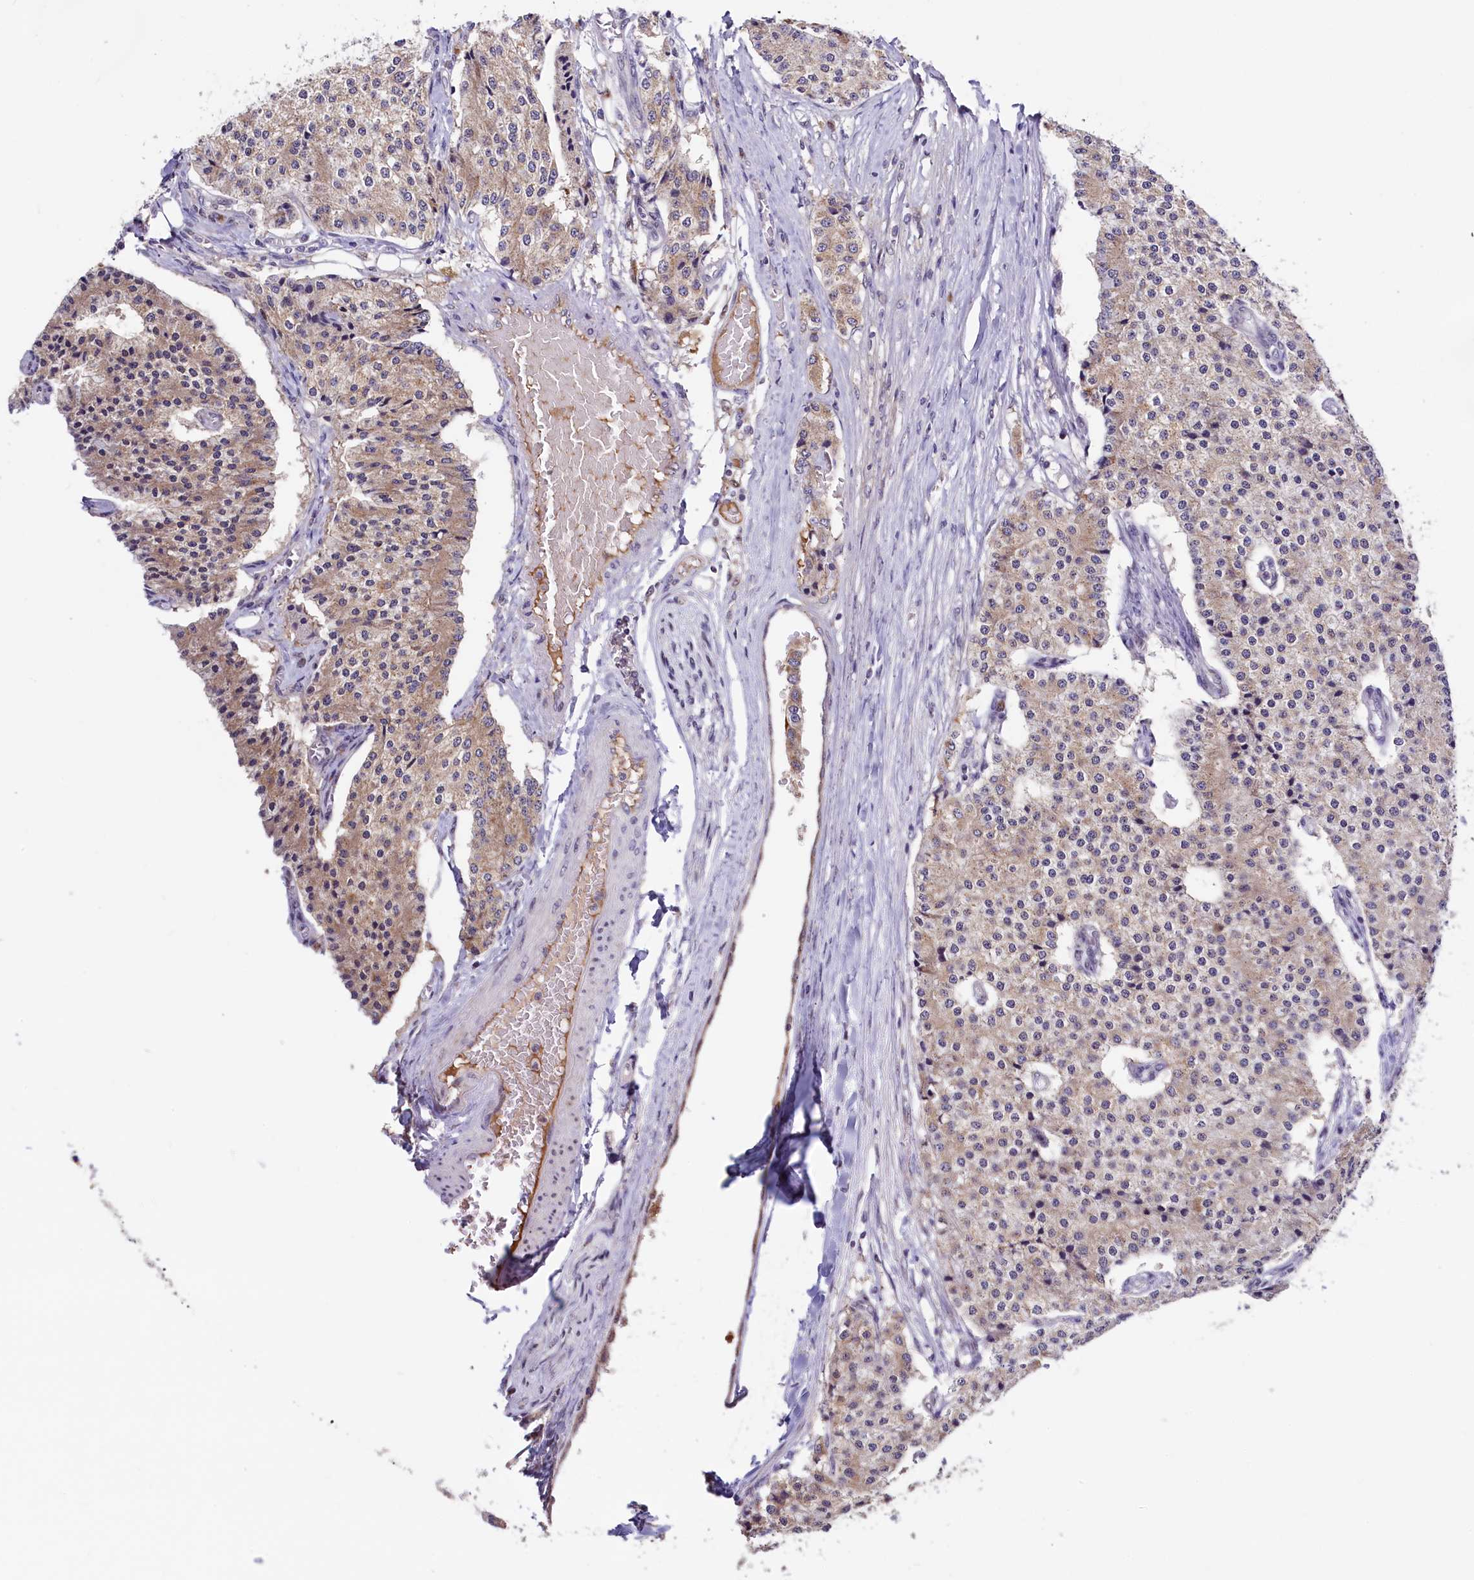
{"staining": {"intensity": "moderate", "quantity": ">75%", "location": "cytoplasmic/membranous"}, "tissue": "carcinoid", "cell_type": "Tumor cells", "image_type": "cancer", "snomed": [{"axis": "morphology", "description": "Carcinoid, malignant, NOS"}, {"axis": "topography", "description": "Colon"}], "caption": "Human malignant carcinoid stained for a protein (brown) exhibits moderate cytoplasmic/membranous positive staining in approximately >75% of tumor cells.", "gene": "SEC24C", "patient": {"sex": "female", "age": 52}}